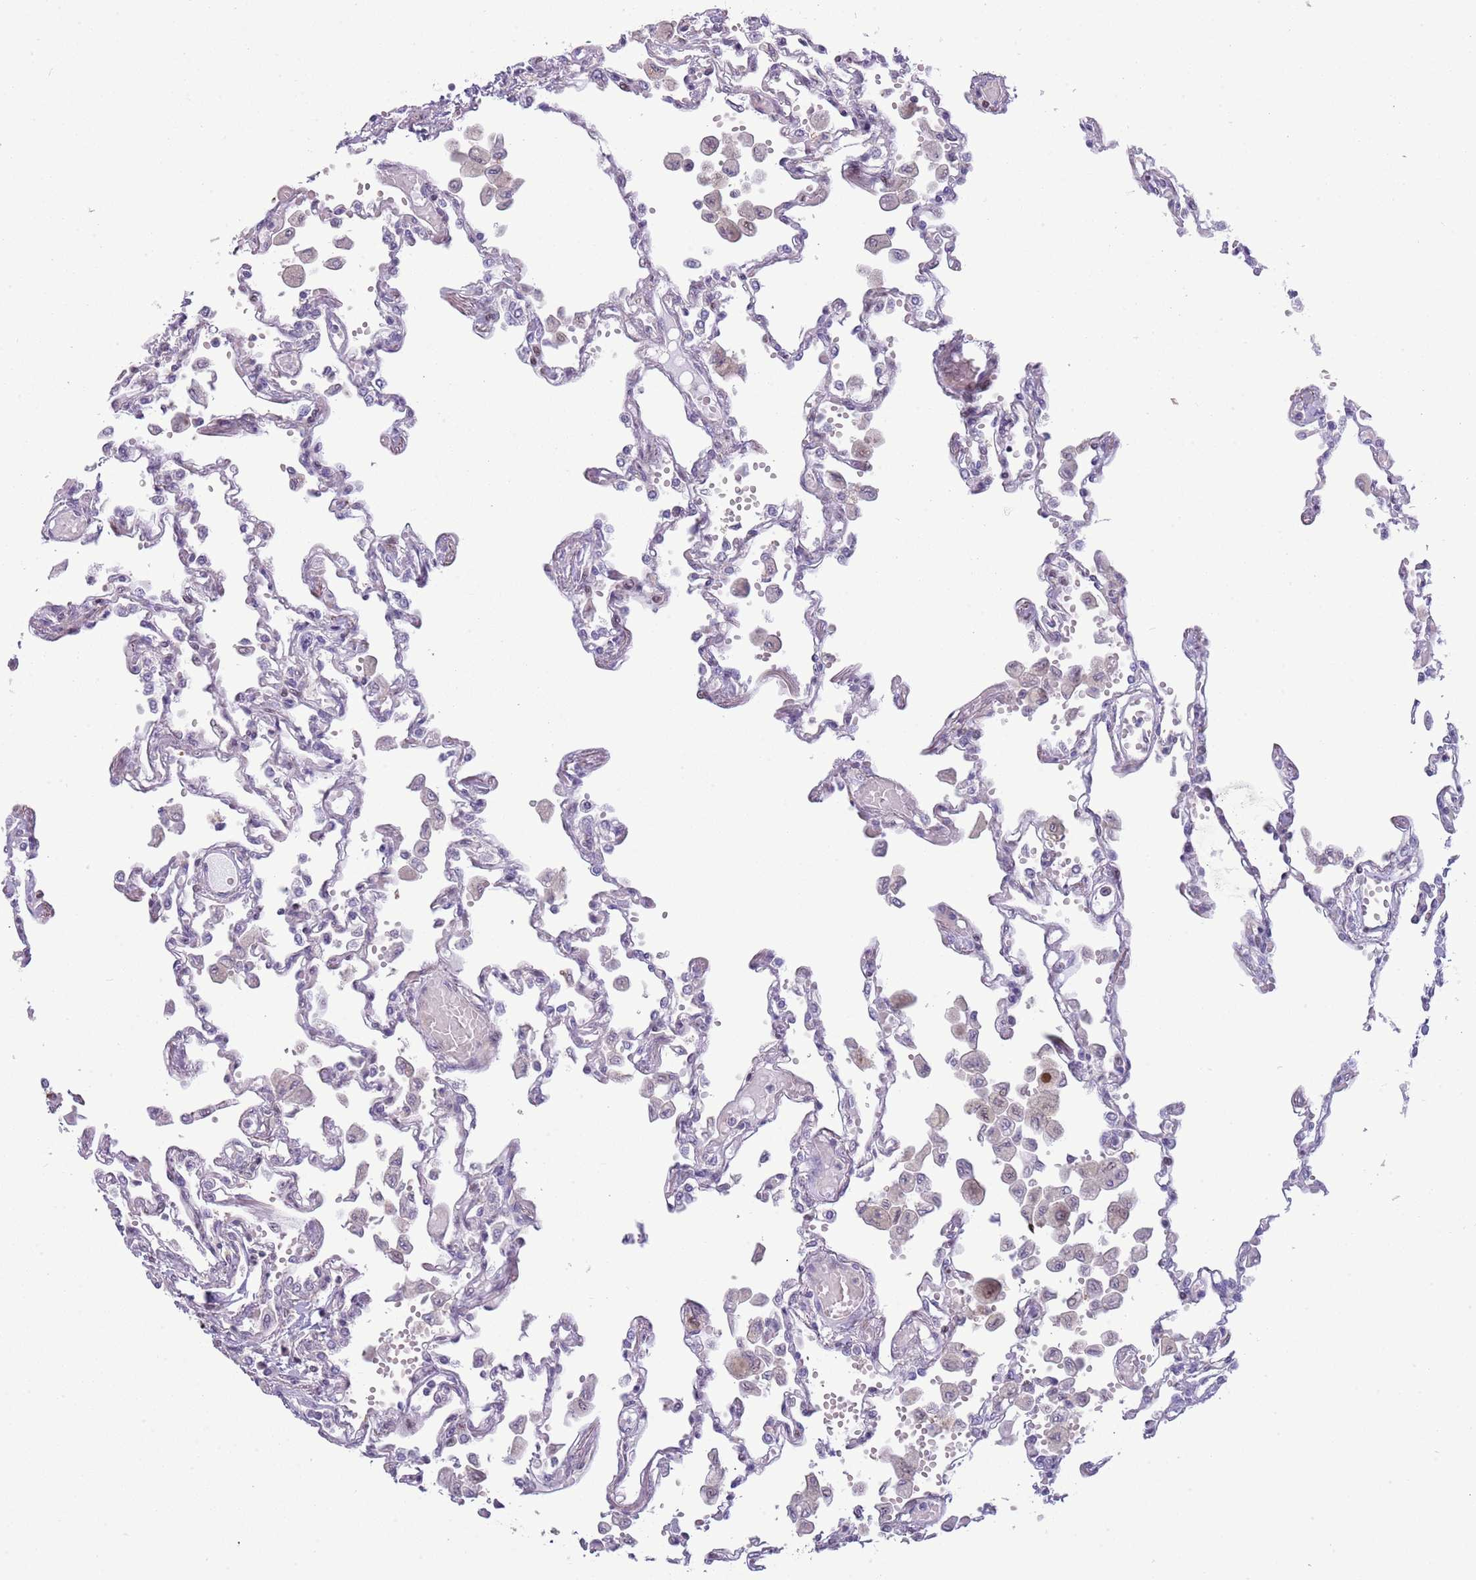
{"staining": {"intensity": "negative", "quantity": "none", "location": "none"}, "tissue": "lung", "cell_type": "Alveolar cells", "image_type": "normal", "snomed": [{"axis": "morphology", "description": "Normal tissue, NOS"}, {"axis": "topography", "description": "Bronchus"}, {"axis": "topography", "description": "Lung"}], "caption": "The histopathology image displays no staining of alveolar cells in normal lung.", "gene": "NBPF4", "patient": {"sex": "female", "age": 49}}